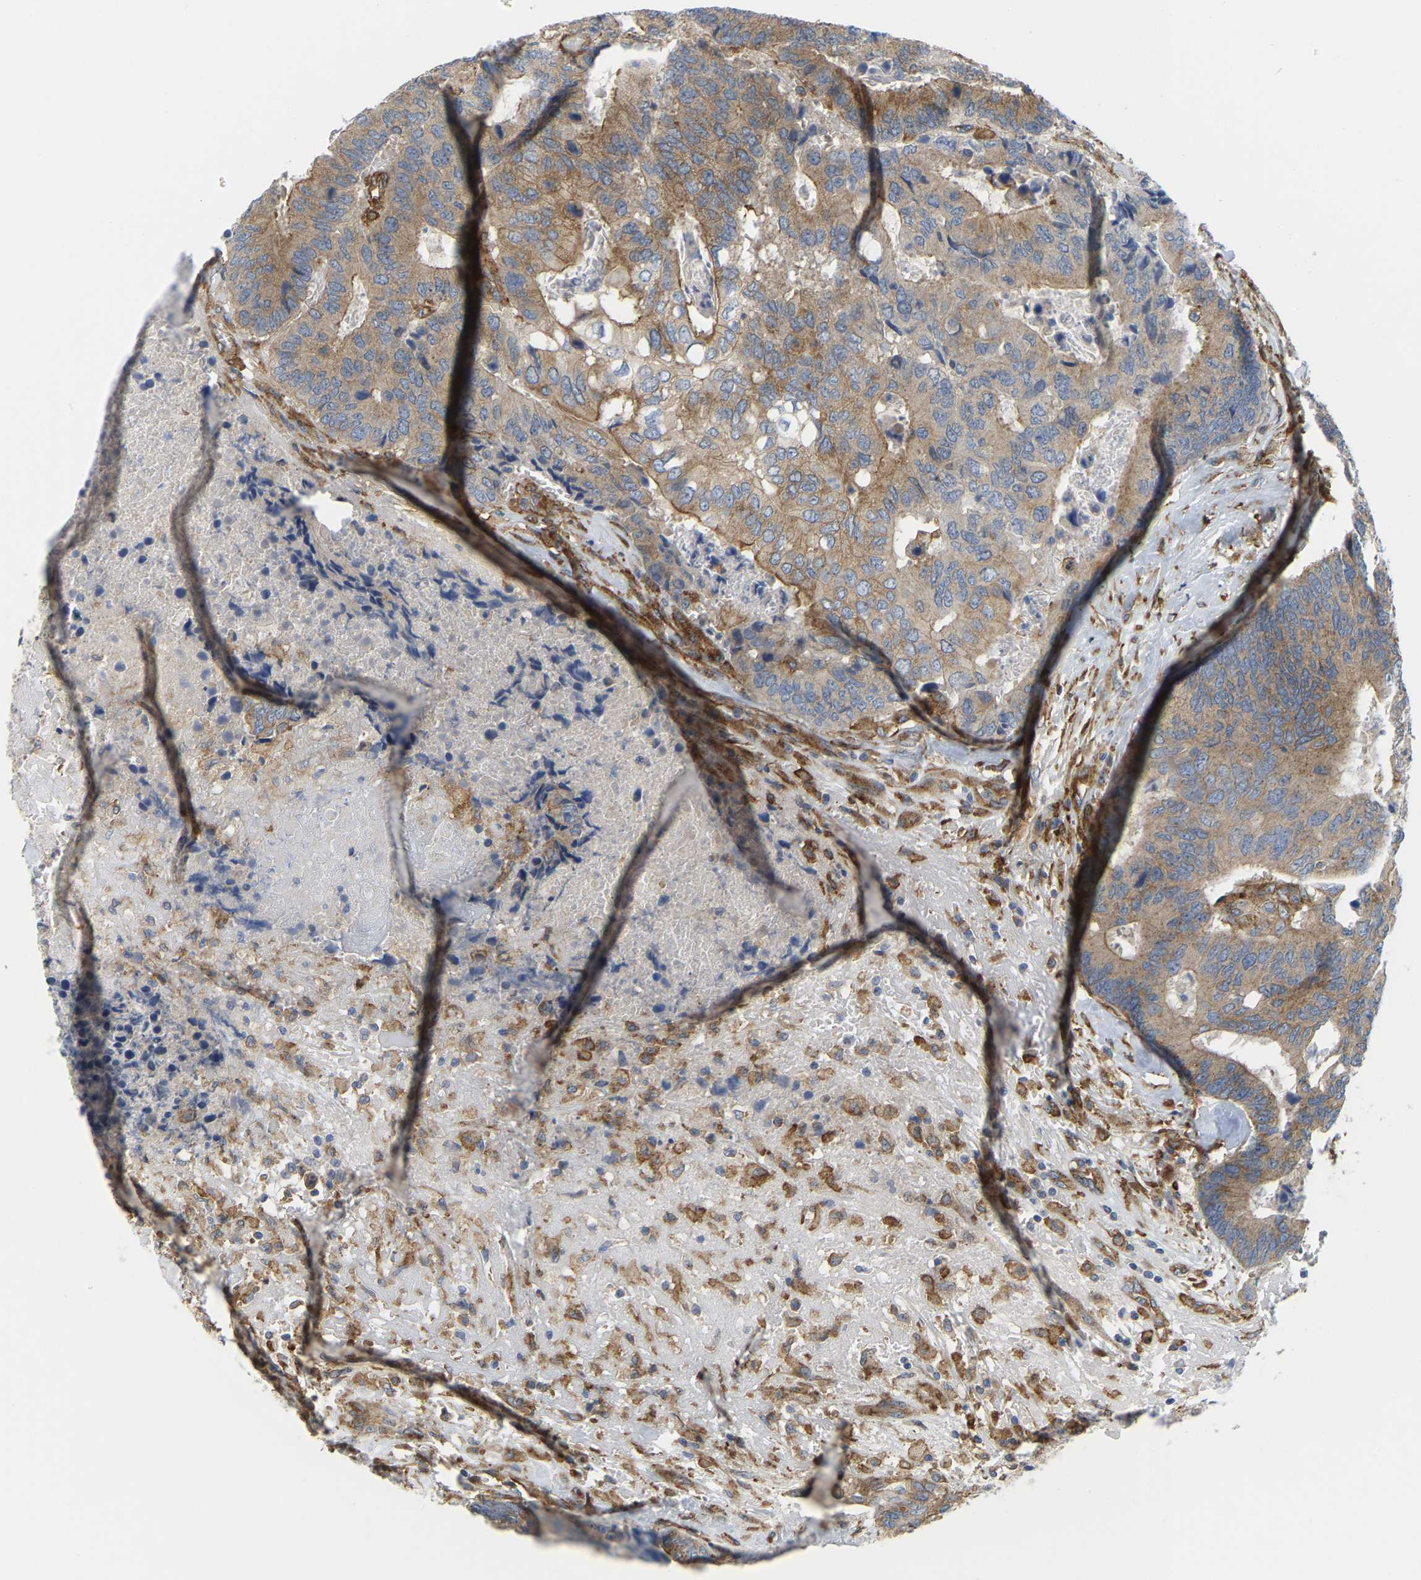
{"staining": {"intensity": "moderate", "quantity": ">75%", "location": "cytoplasmic/membranous"}, "tissue": "colorectal cancer", "cell_type": "Tumor cells", "image_type": "cancer", "snomed": [{"axis": "morphology", "description": "Adenocarcinoma, NOS"}, {"axis": "topography", "description": "Rectum"}], "caption": "Human colorectal cancer stained with a protein marker demonstrates moderate staining in tumor cells.", "gene": "PICALM", "patient": {"sex": "male", "age": 55}}